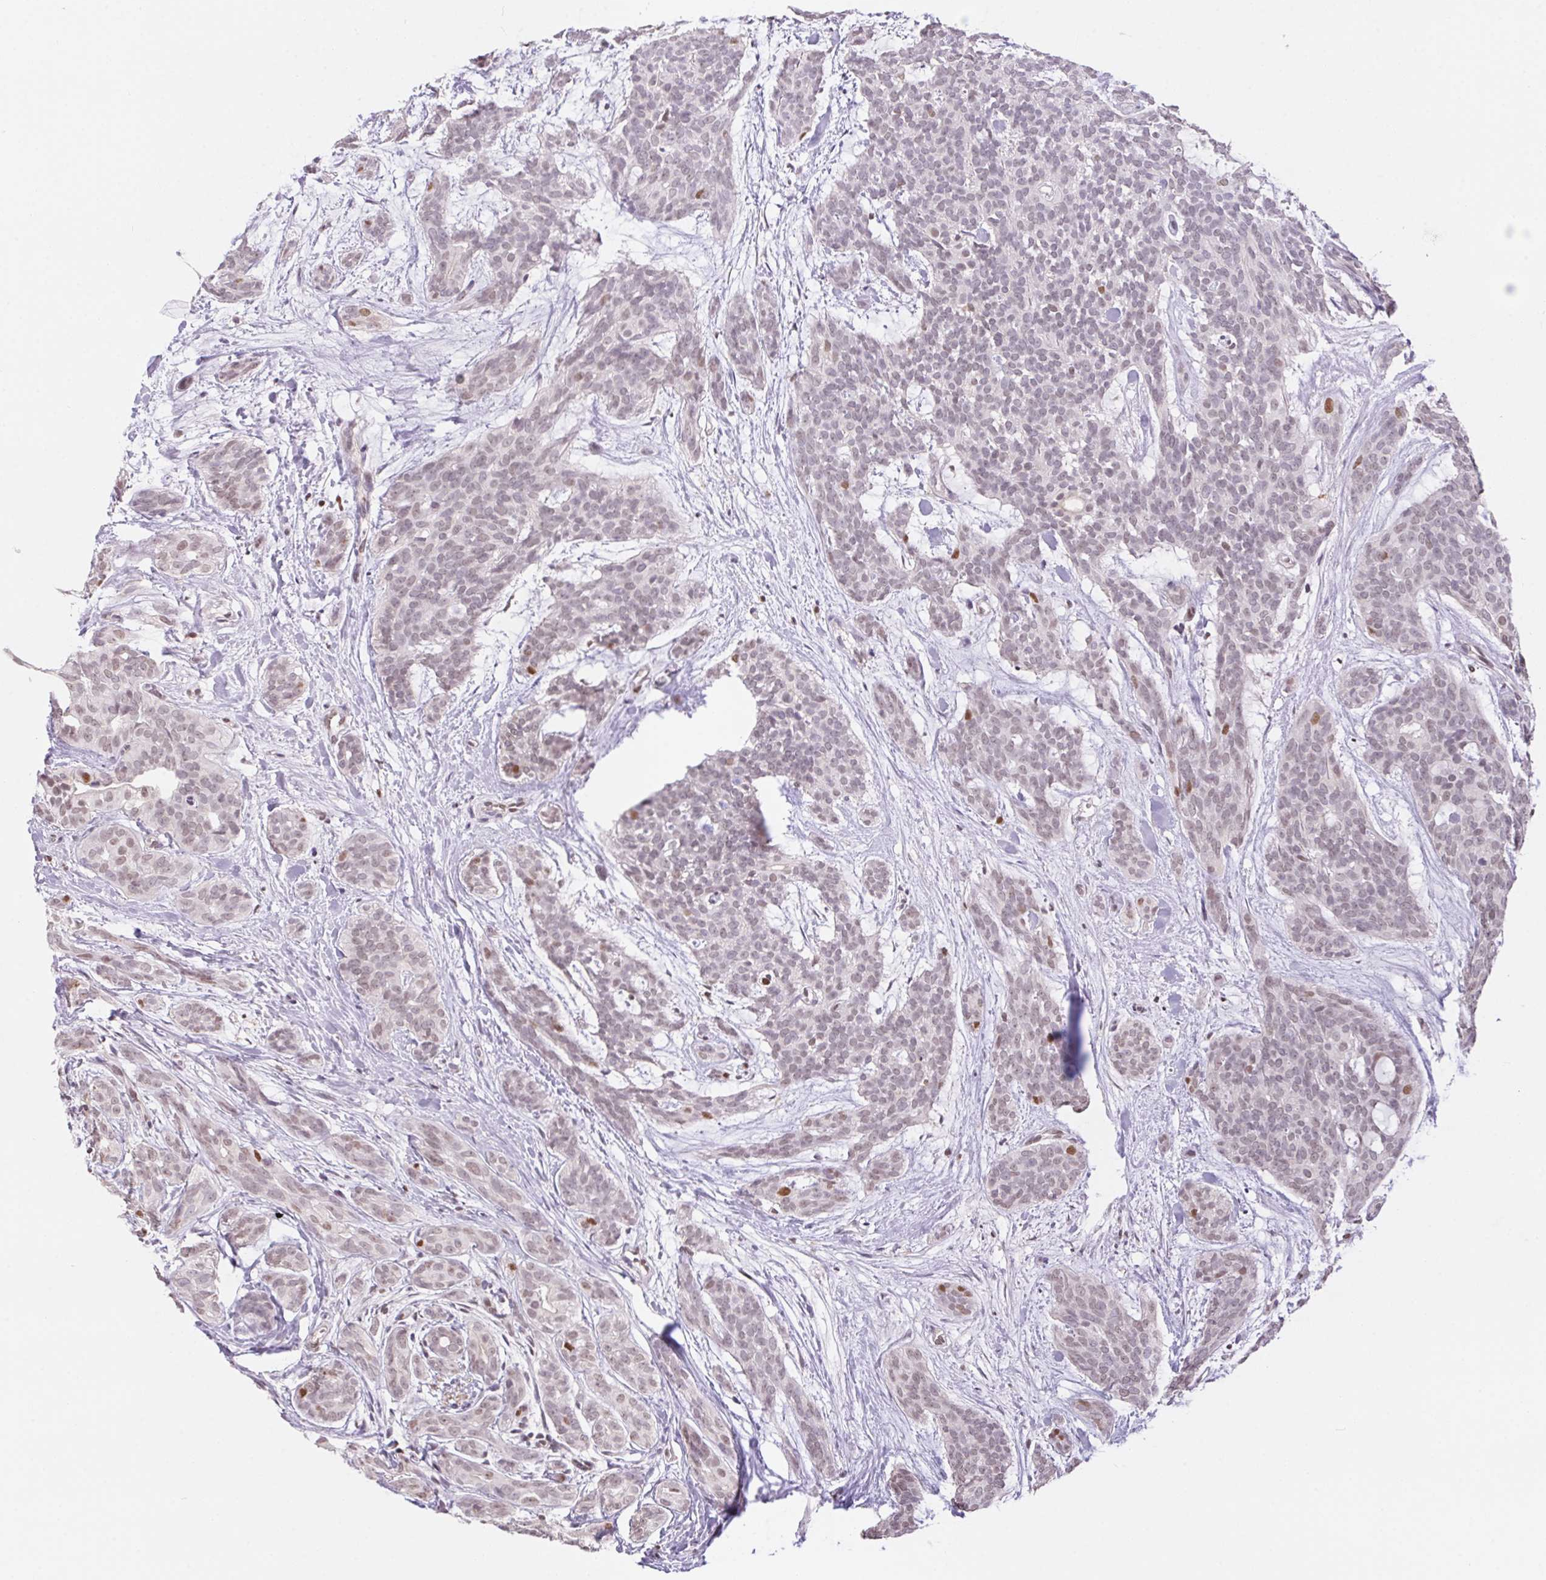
{"staining": {"intensity": "moderate", "quantity": "<25%", "location": "nuclear"}, "tissue": "head and neck cancer", "cell_type": "Tumor cells", "image_type": "cancer", "snomed": [{"axis": "morphology", "description": "Adenocarcinoma, NOS"}, {"axis": "topography", "description": "Head-Neck"}], "caption": "Human head and neck adenocarcinoma stained for a protein (brown) demonstrates moderate nuclear positive staining in approximately <25% of tumor cells.", "gene": "POLD3", "patient": {"sex": "male", "age": 66}}